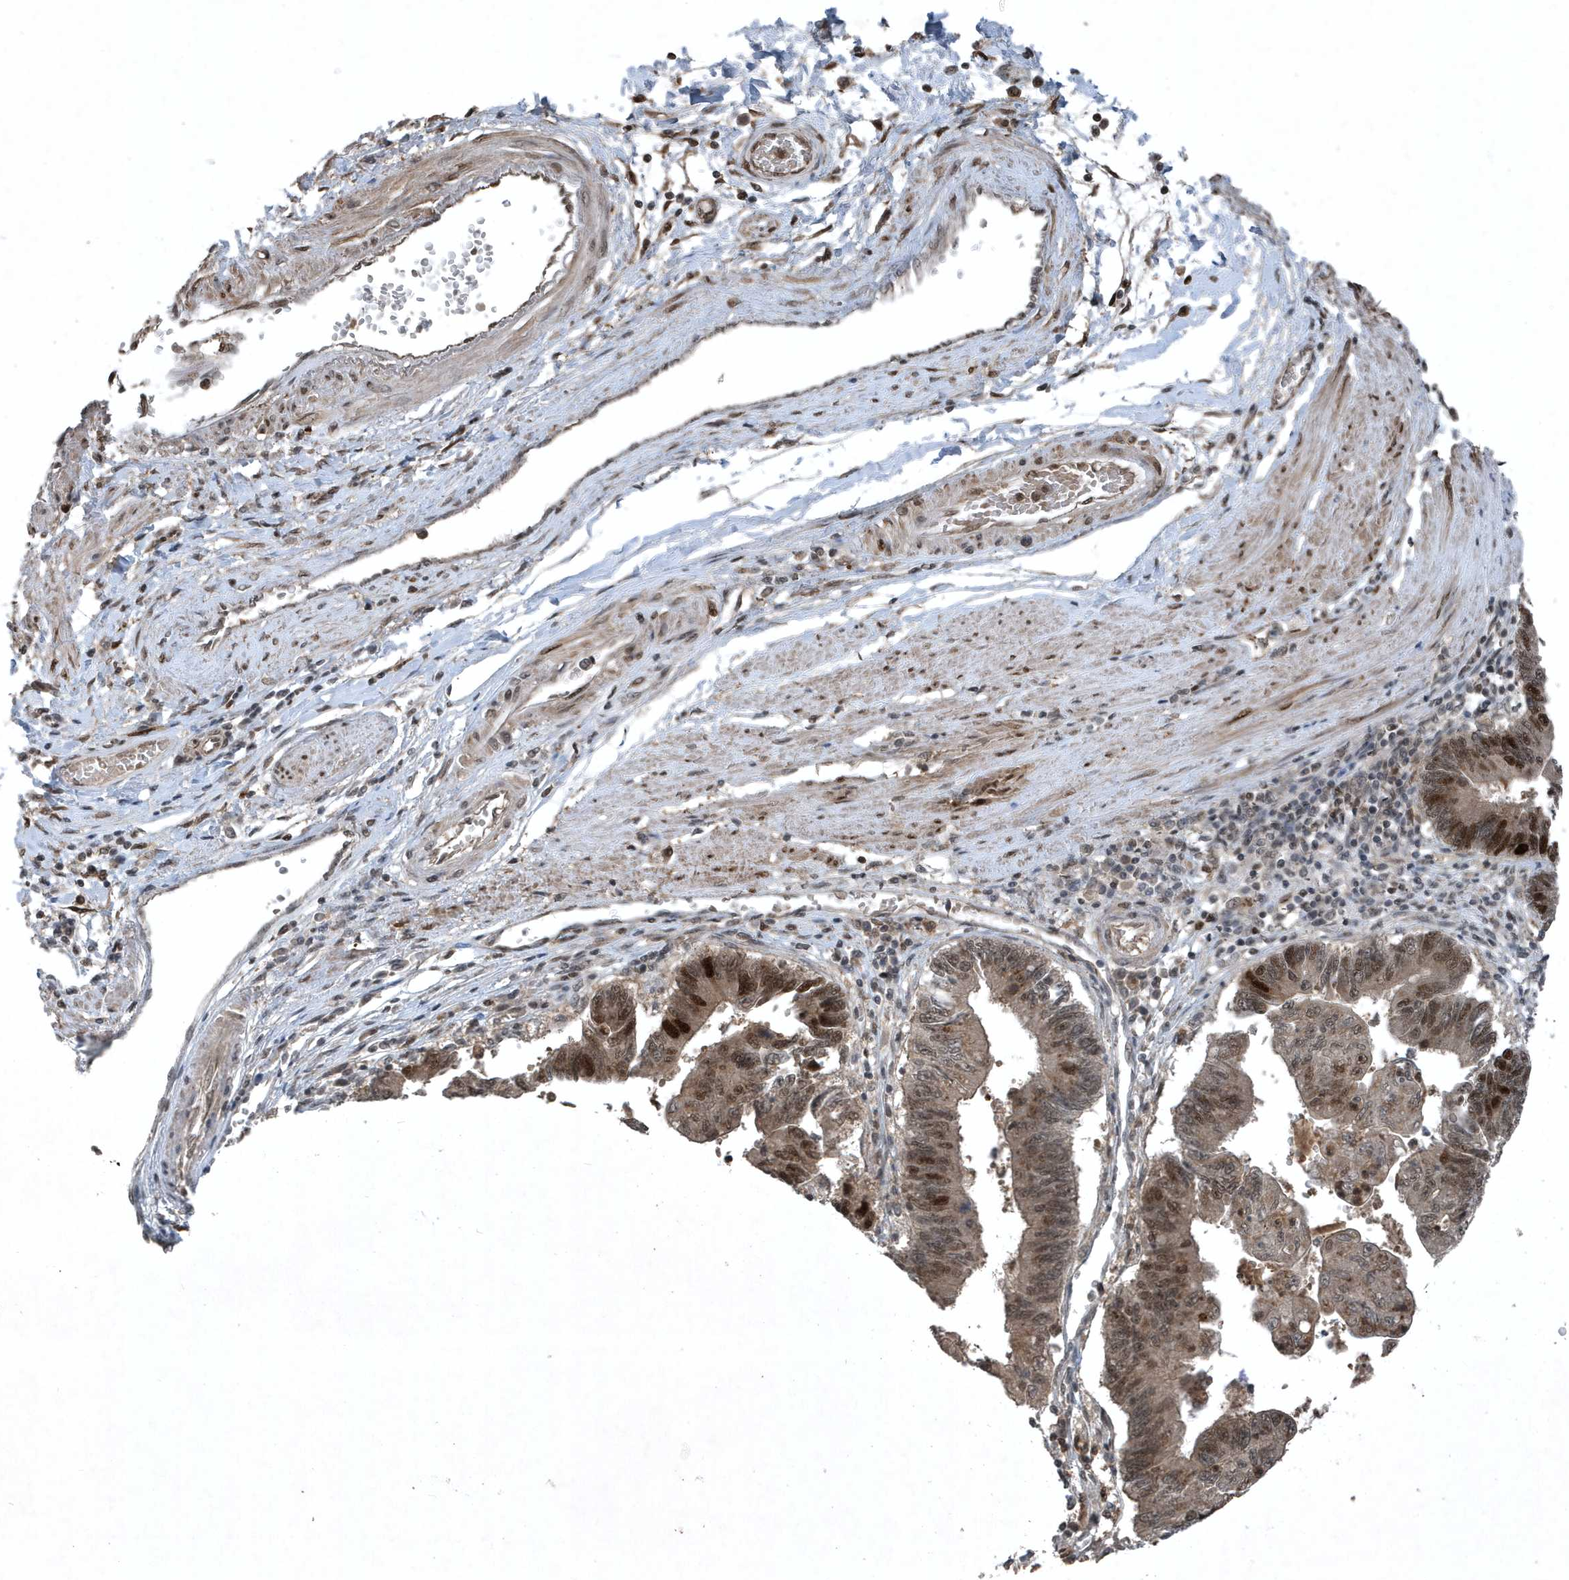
{"staining": {"intensity": "strong", "quantity": "25%-75%", "location": "nuclear"}, "tissue": "stomach cancer", "cell_type": "Tumor cells", "image_type": "cancer", "snomed": [{"axis": "morphology", "description": "Adenocarcinoma, NOS"}, {"axis": "topography", "description": "Stomach"}], "caption": "This is a micrograph of immunohistochemistry (IHC) staining of stomach cancer, which shows strong expression in the nuclear of tumor cells.", "gene": "HSPA1A", "patient": {"sex": "male", "age": 59}}